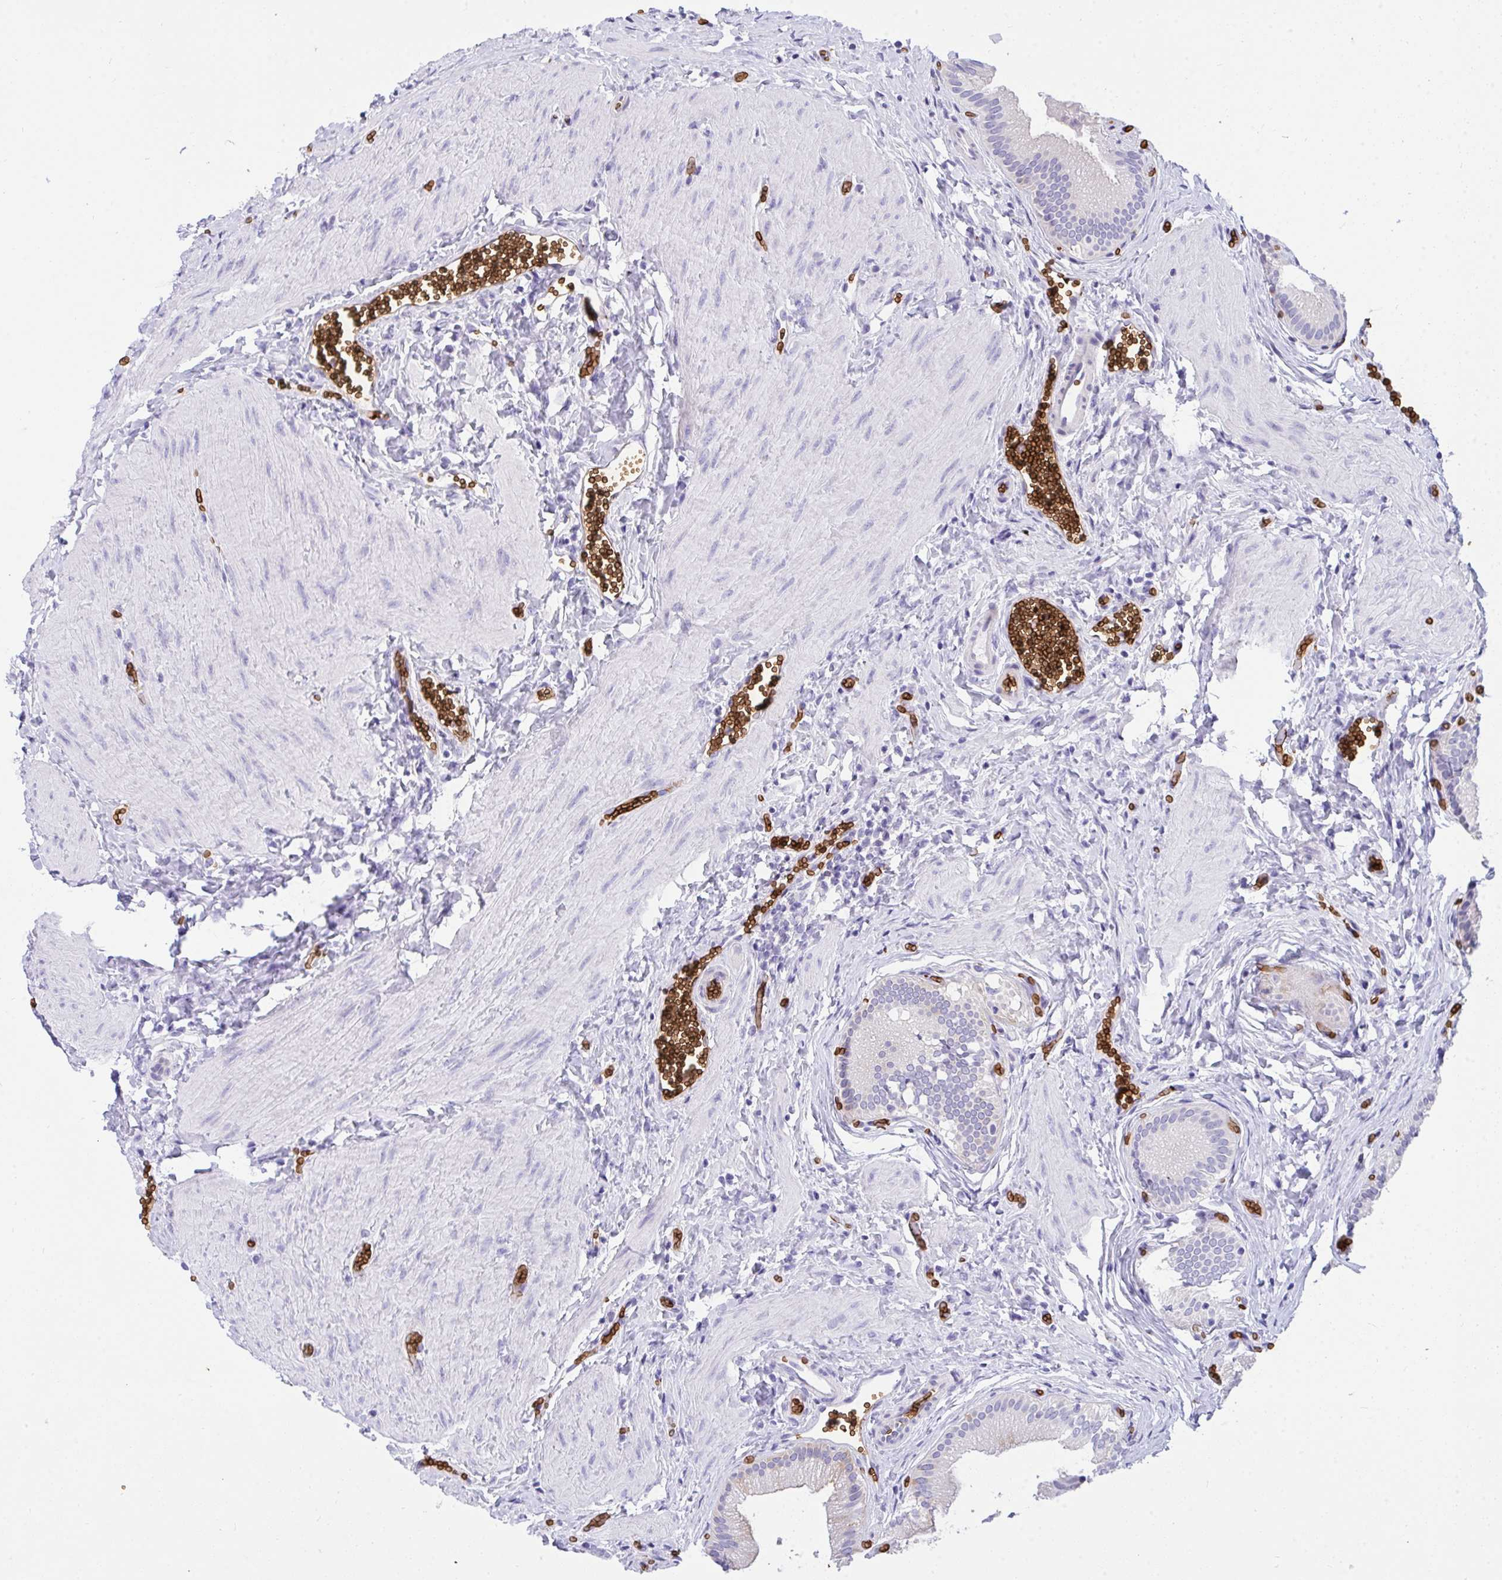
{"staining": {"intensity": "weak", "quantity": "<25%", "location": "cytoplasmic/membranous"}, "tissue": "gallbladder", "cell_type": "Glandular cells", "image_type": "normal", "snomed": [{"axis": "morphology", "description": "Normal tissue, NOS"}, {"axis": "topography", "description": "Gallbladder"}], "caption": "DAB immunohistochemical staining of benign gallbladder demonstrates no significant staining in glandular cells. (DAB IHC with hematoxylin counter stain).", "gene": "ANK1", "patient": {"sex": "male", "age": 17}}